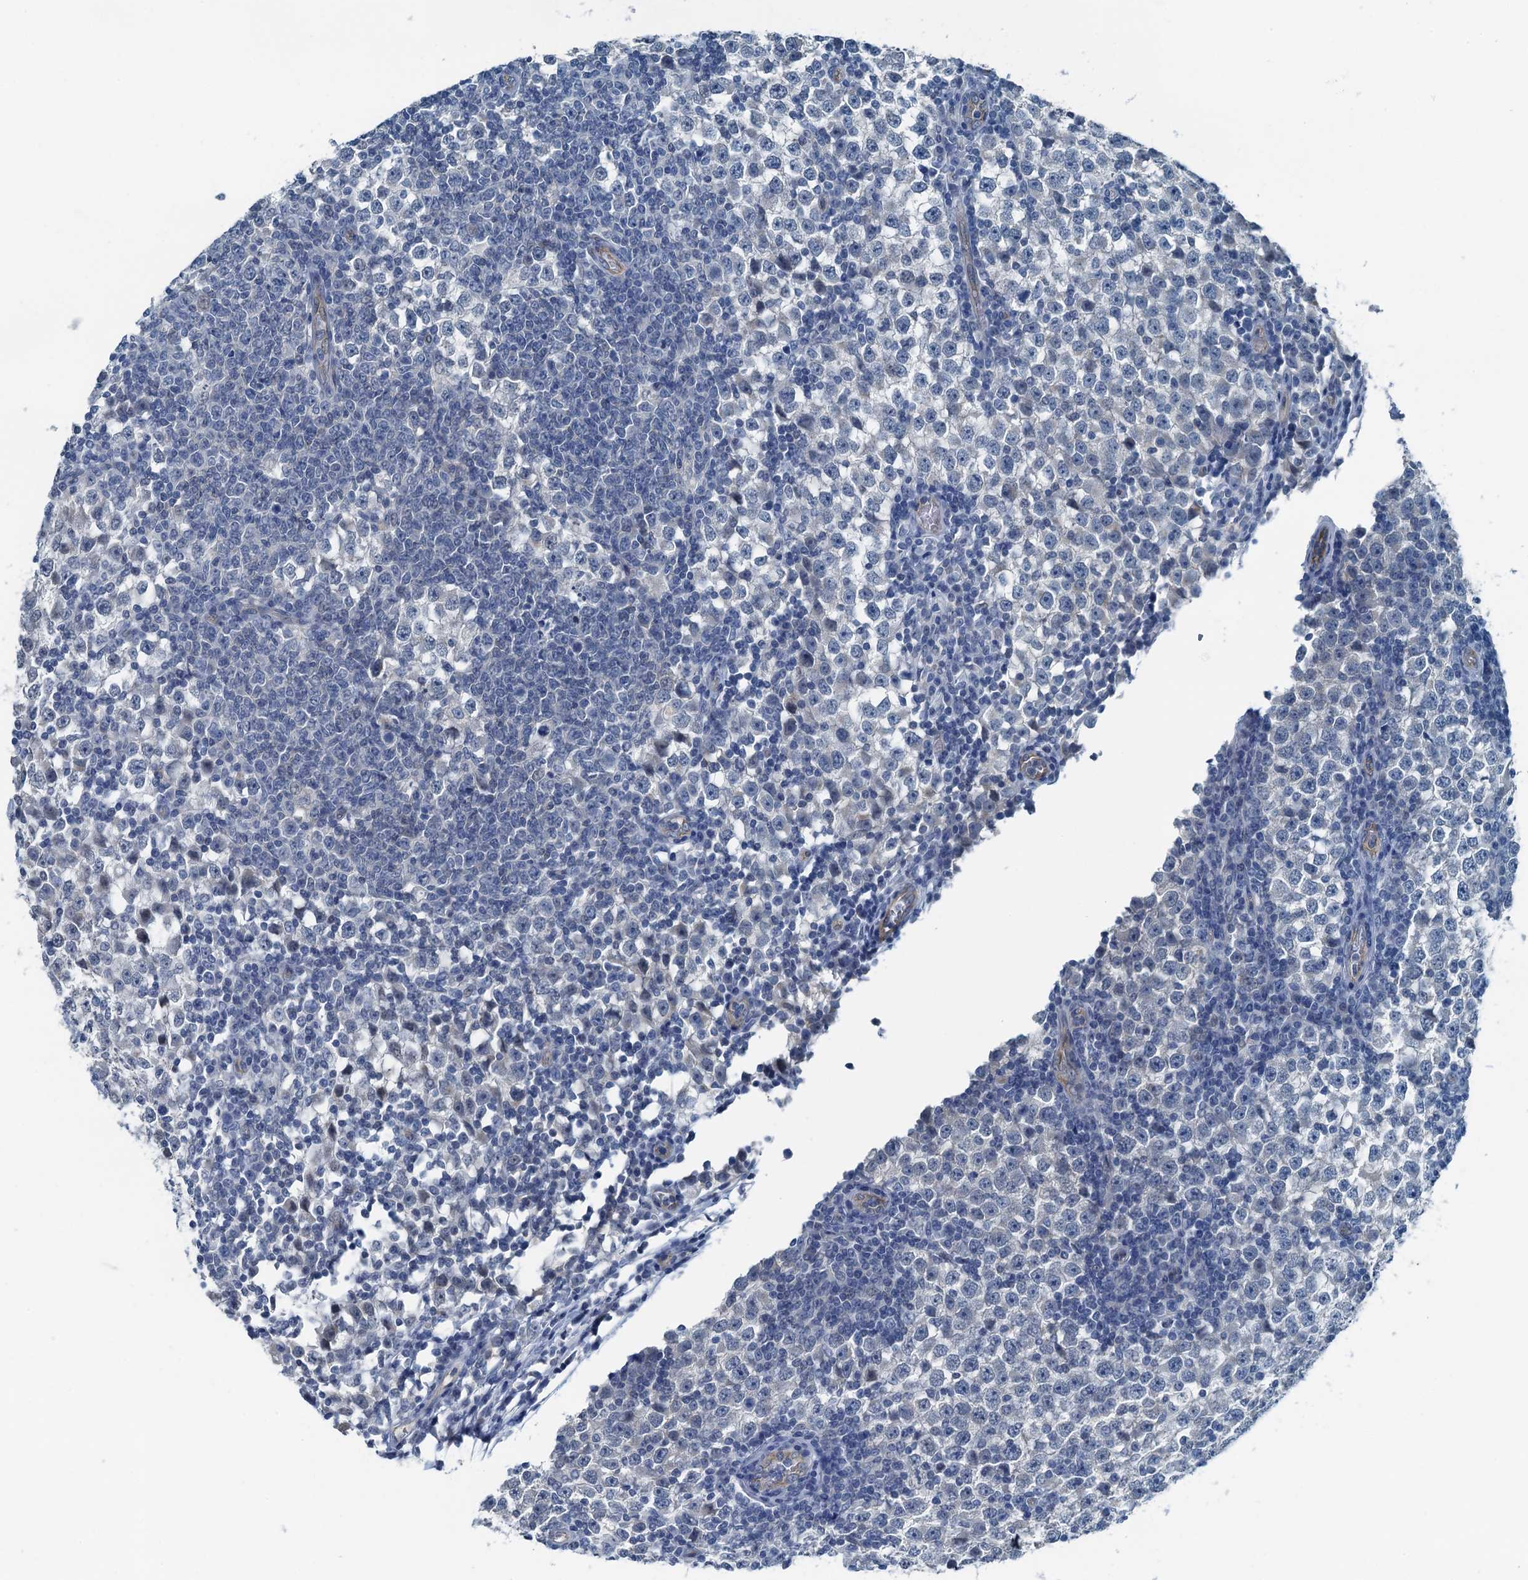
{"staining": {"intensity": "negative", "quantity": "none", "location": "none"}, "tissue": "testis cancer", "cell_type": "Tumor cells", "image_type": "cancer", "snomed": [{"axis": "morphology", "description": "Seminoma, NOS"}, {"axis": "topography", "description": "Testis"}], "caption": "Immunohistochemistry (IHC) of human testis cancer (seminoma) demonstrates no staining in tumor cells.", "gene": "GFOD2", "patient": {"sex": "male", "age": 65}}